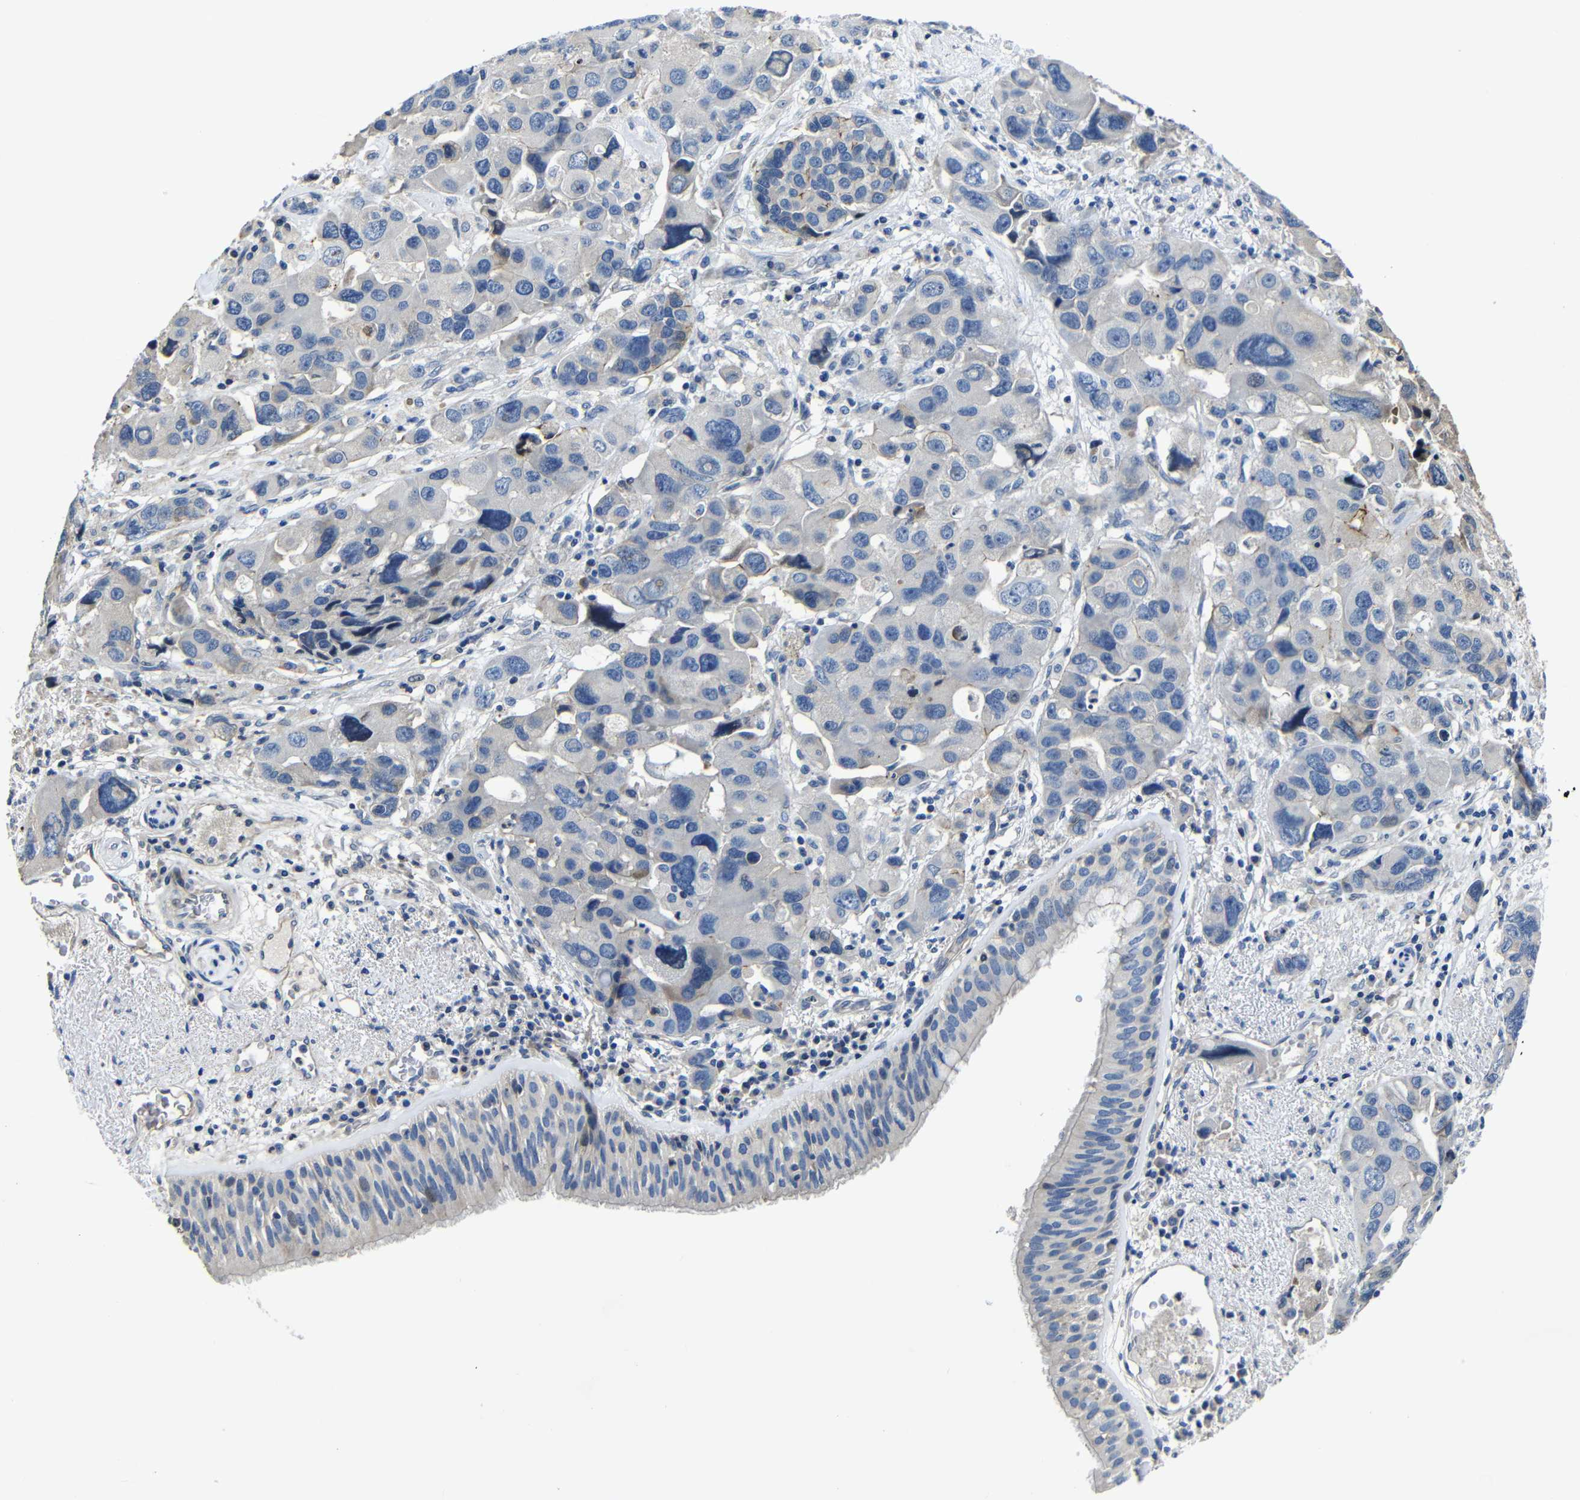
{"staining": {"intensity": "weak", "quantity": "<25%", "location": "cytoplasmic/membranous"}, "tissue": "bronchus", "cell_type": "Respiratory epithelial cells", "image_type": "normal", "snomed": [{"axis": "morphology", "description": "Normal tissue, NOS"}, {"axis": "morphology", "description": "Adenocarcinoma, NOS"}, {"axis": "morphology", "description": "Adenocarcinoma, metastatic, NOS"}, {"axis": "topography", "description": "Lymph node"}, {"axis": "topography", "description": "Bronchus"}, {"axis": "topography", "description": "Lung"}], "caption": "A histopathology image of bronchus stained for a protein exhibits no brown staining in respiratory epithelial cells. Nuclei are stained in blue.", "gene": "AFDN", "patient": {"sex": "female", "age": 54}}